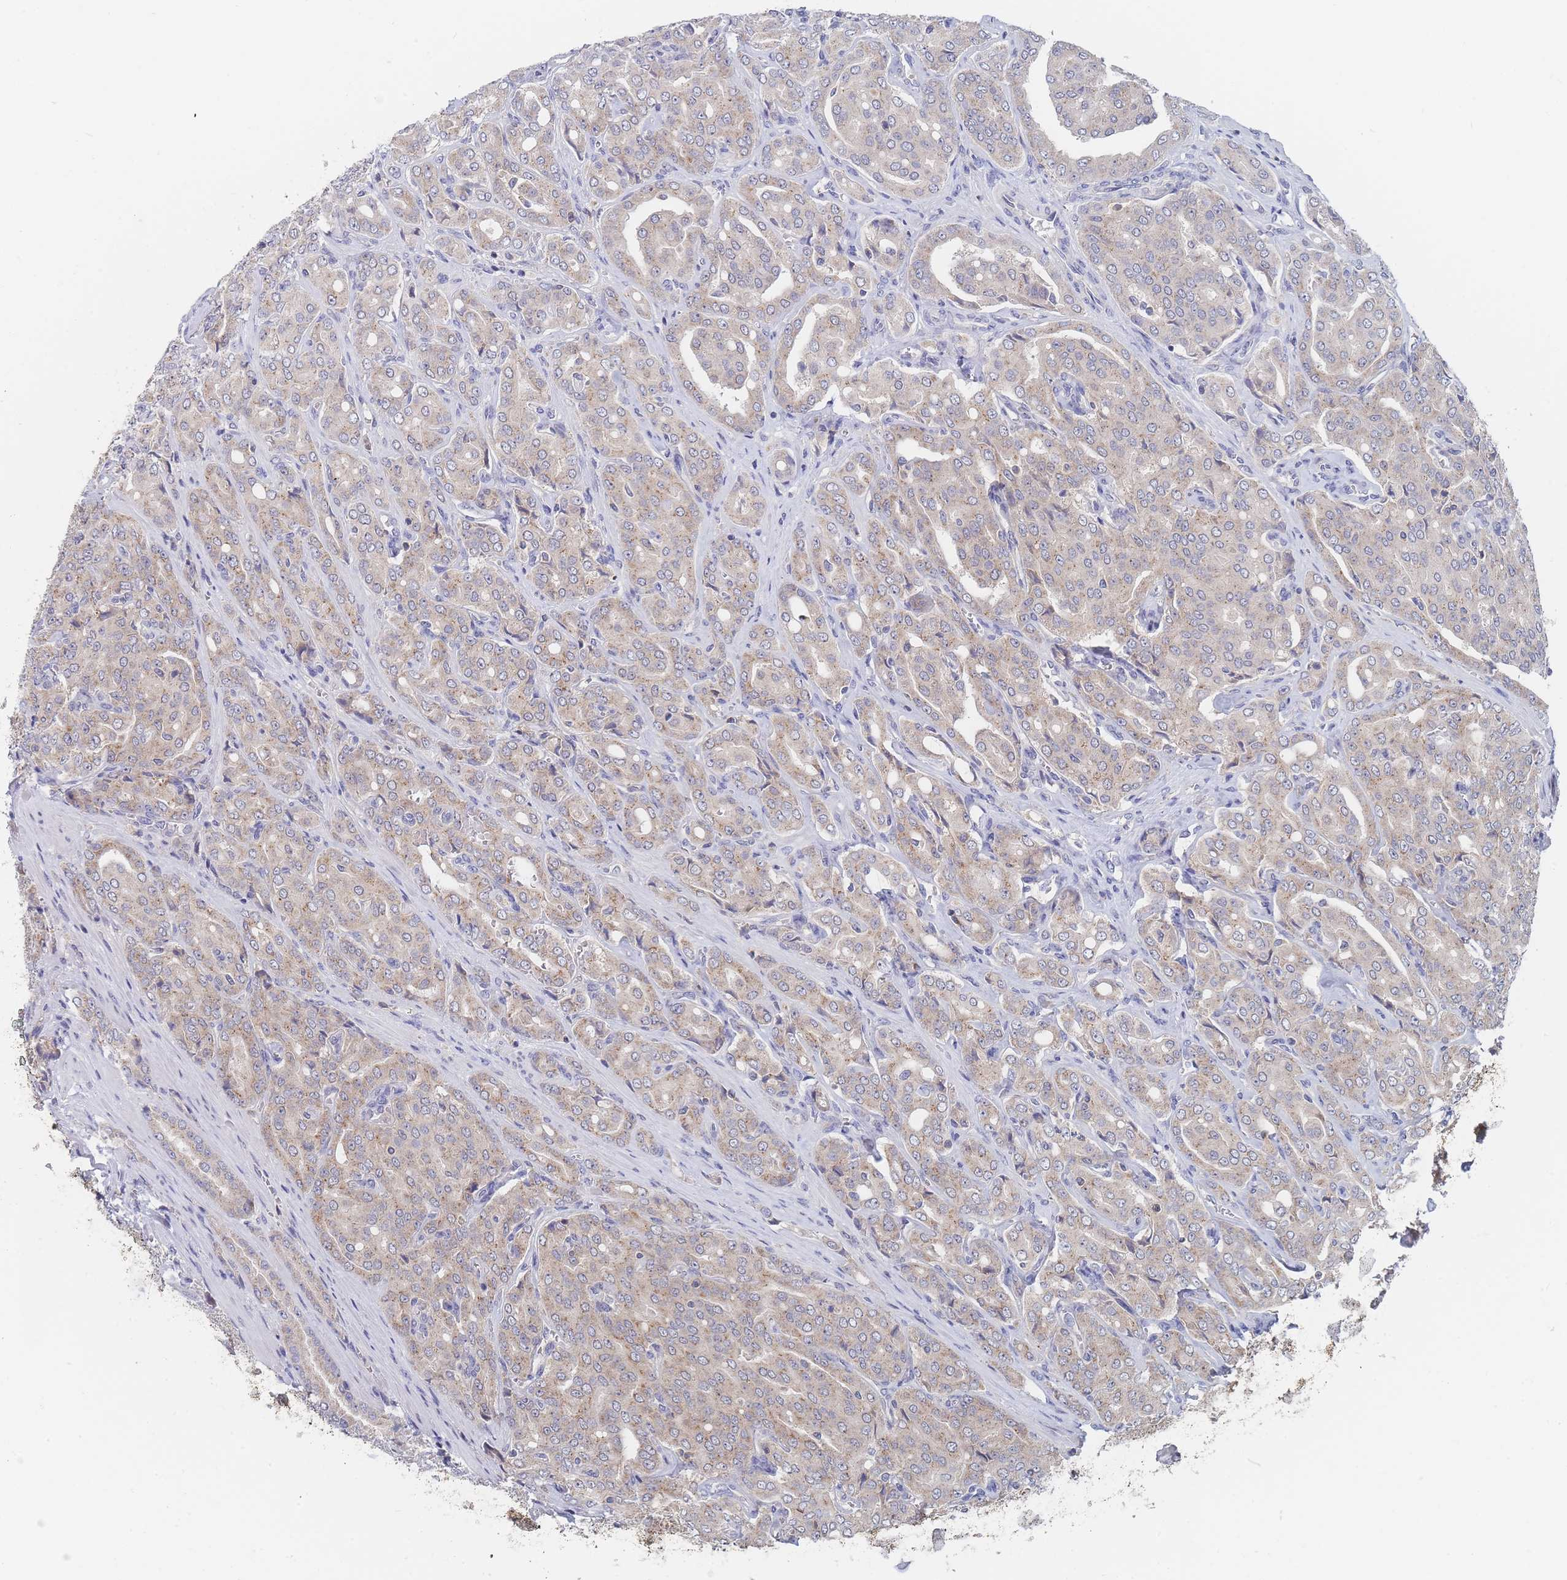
{"staining": {"intensity": "moderate", "quantity": "25%-75%", "location": "cytoplasmic/membranous"}, "tissue": "prostate cancer", "cell_type": "Tumor cells", "image_type": "cancer", "snomed": [{"axis": "morphology", "description": "Adenocarcinoma, High grade"}, {"axis": "topography", "description": "Prostate"}], "caption": "Immunohistochemistry micrograph of neoplastic tissue: prostate cancer (high-grade adenocarcinoma) stained using IHC displays medium levels of moderate protein expression localized specifically in the cytoplasmic/membranous of tumor cells, appearing as a cytoplasmic/membranous brown color.", "gene": "PPP6C", "patient": {"sex": "male", "age": 68}}